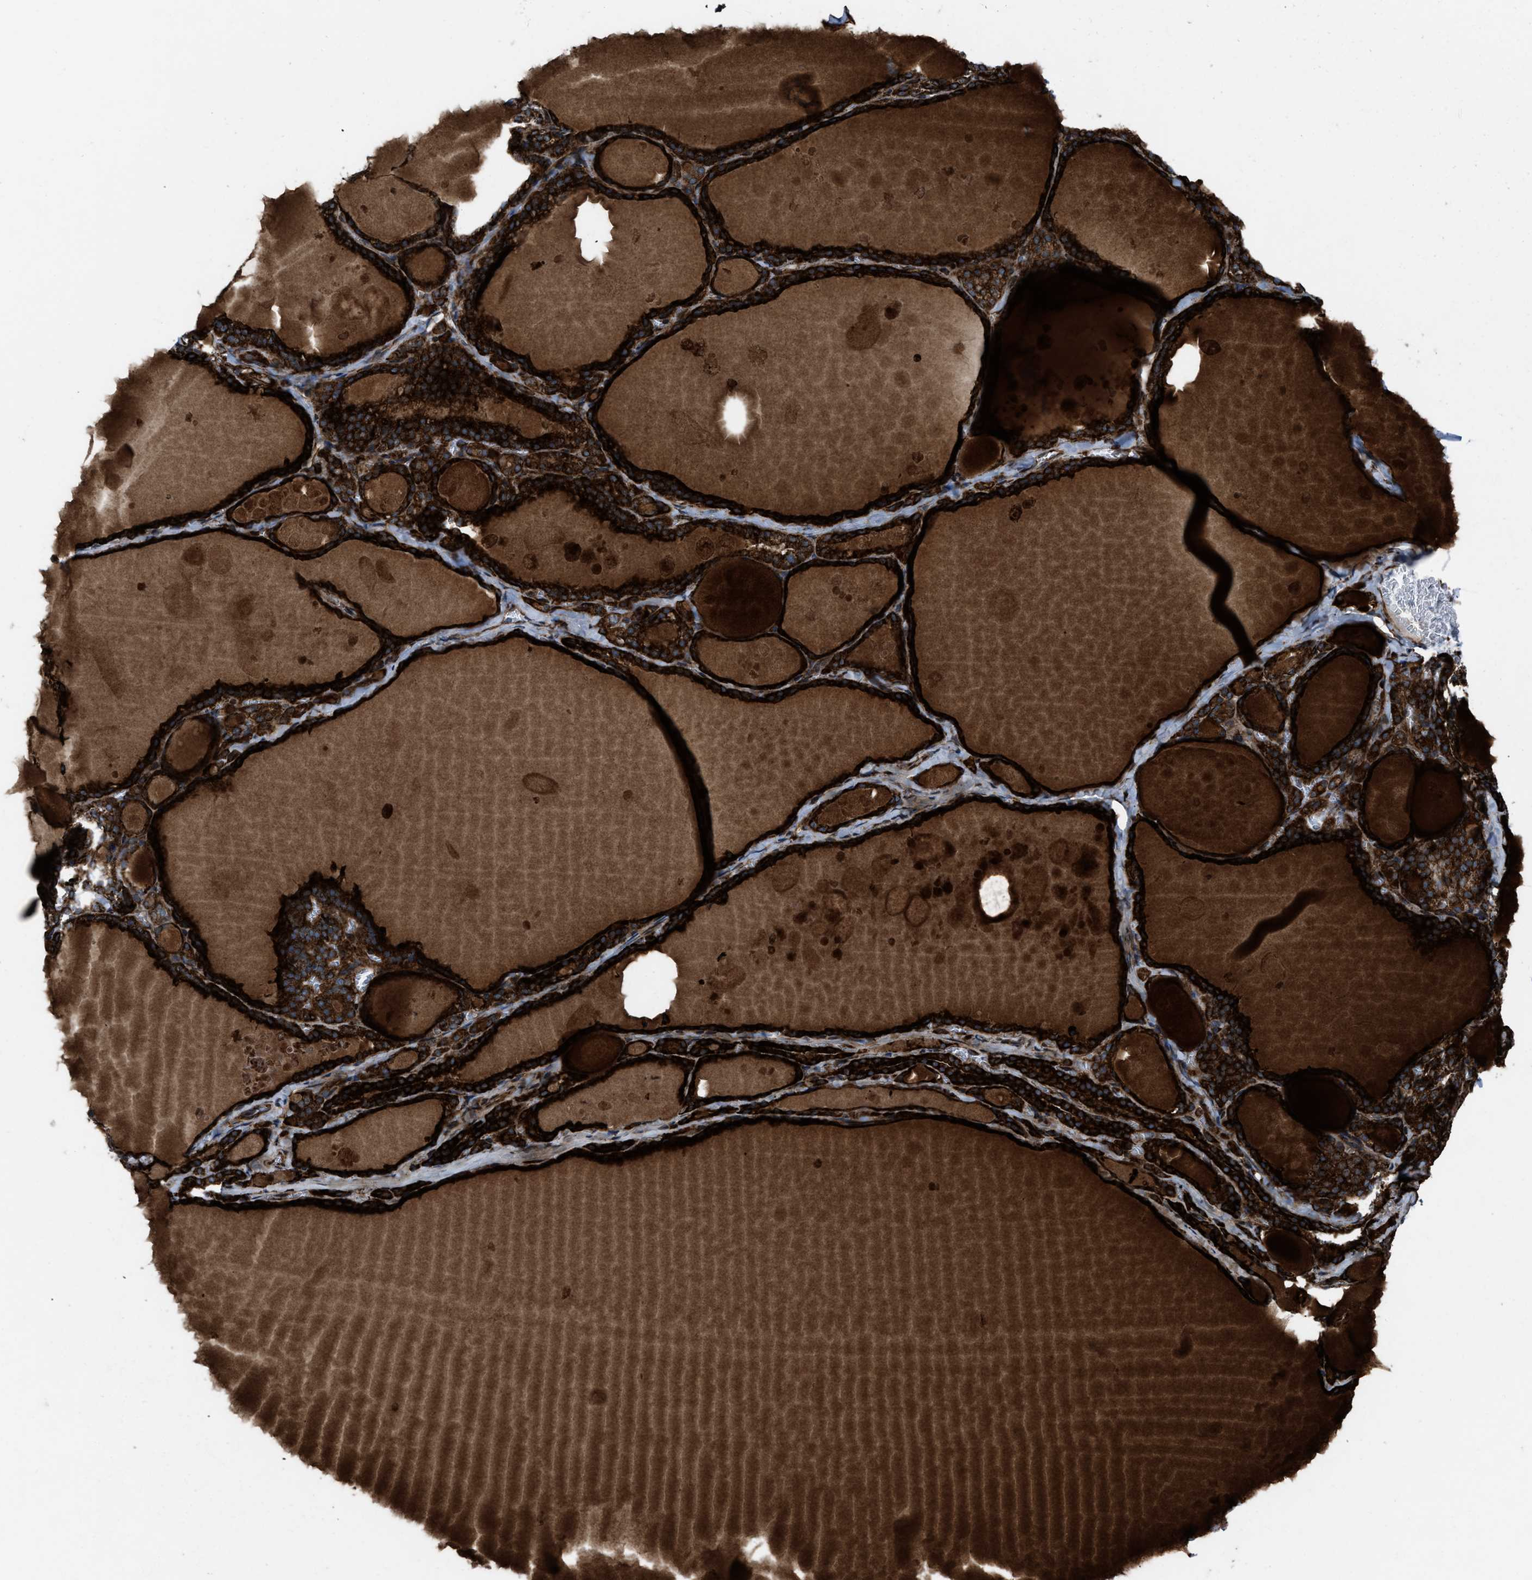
{"staining": {"intensity": "strong", "quantity": ">75%", "location": "cytoplasmic/membranous"}, "tissue": "thyroid gland", "cell_type": "Glandular cells", "image_type": "normal", "snomed": [{"axis": "morphology", "description": "Normal tissue, NOS"}, {"axis": "topography", "description": "Thyroid gland"}], "caption": "The micrograph shows immunohistochemical staining of normal thyroid gland. There is strong cytoplasmic/membranous positivity is identified in approximately >75% of glandular cells. (DAB IHC with brightfield microscopy, high magnification).", "gene": "PER3", "patient": {"sex": "male", "age": 56}}